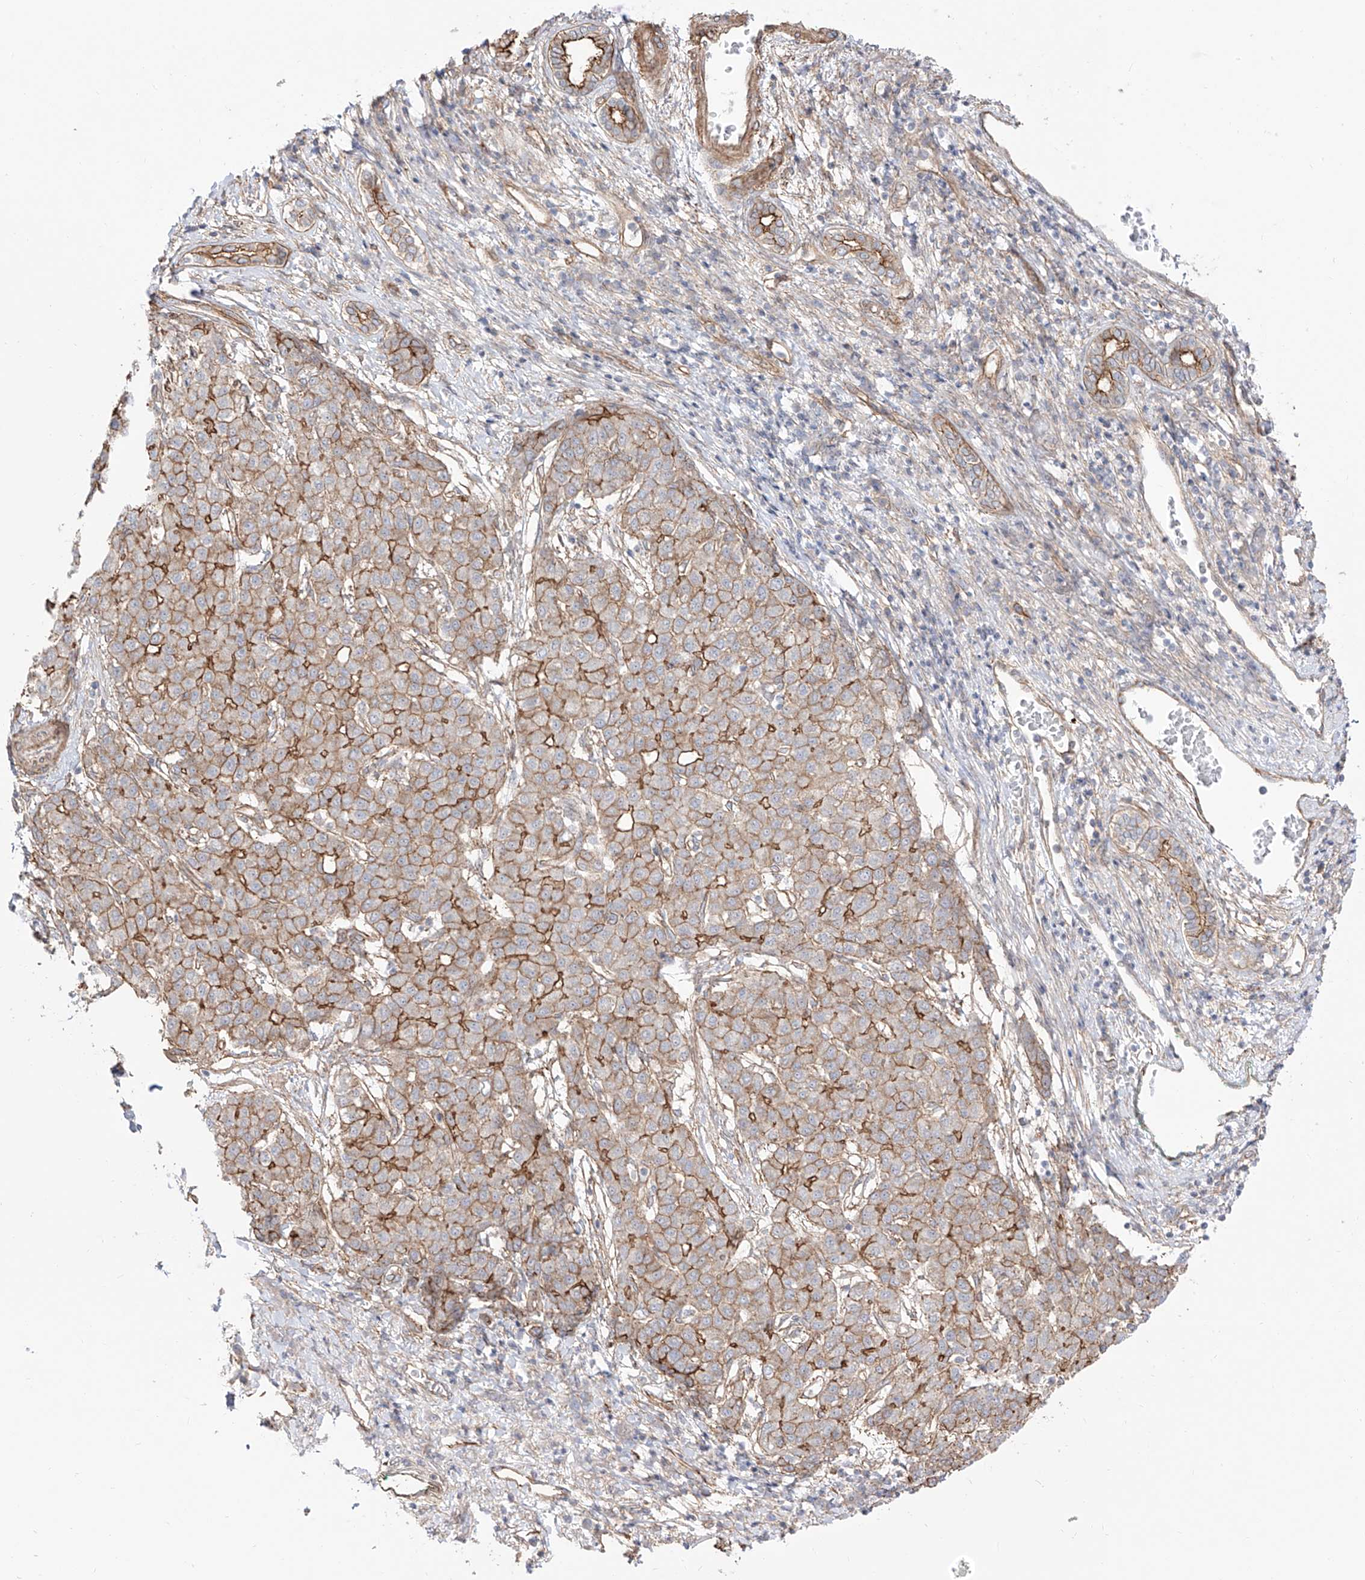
{"staining": {"intensity": "moderate", "quantity": "25%-75%", "location": "cytoplasmic/membranous"}, "tissue": "liver cancer", "cell_type": "Tumor cells", "image_type": "cancer", "snomed": [{"axis": "morphology", "description": "Carcinoma, Hepatocellular, NOS"}, {"axis": "topography", "description": "Liver"}], "caption": "This image demonstrates IHC staining of human liver hepatocellular carcinoma, with medium moderate cytoplasmic/membranous staining in about 25%-75% of tumor cells.", "gene": "ZNF180", "patient": {"sex": "male", "age": 65}}